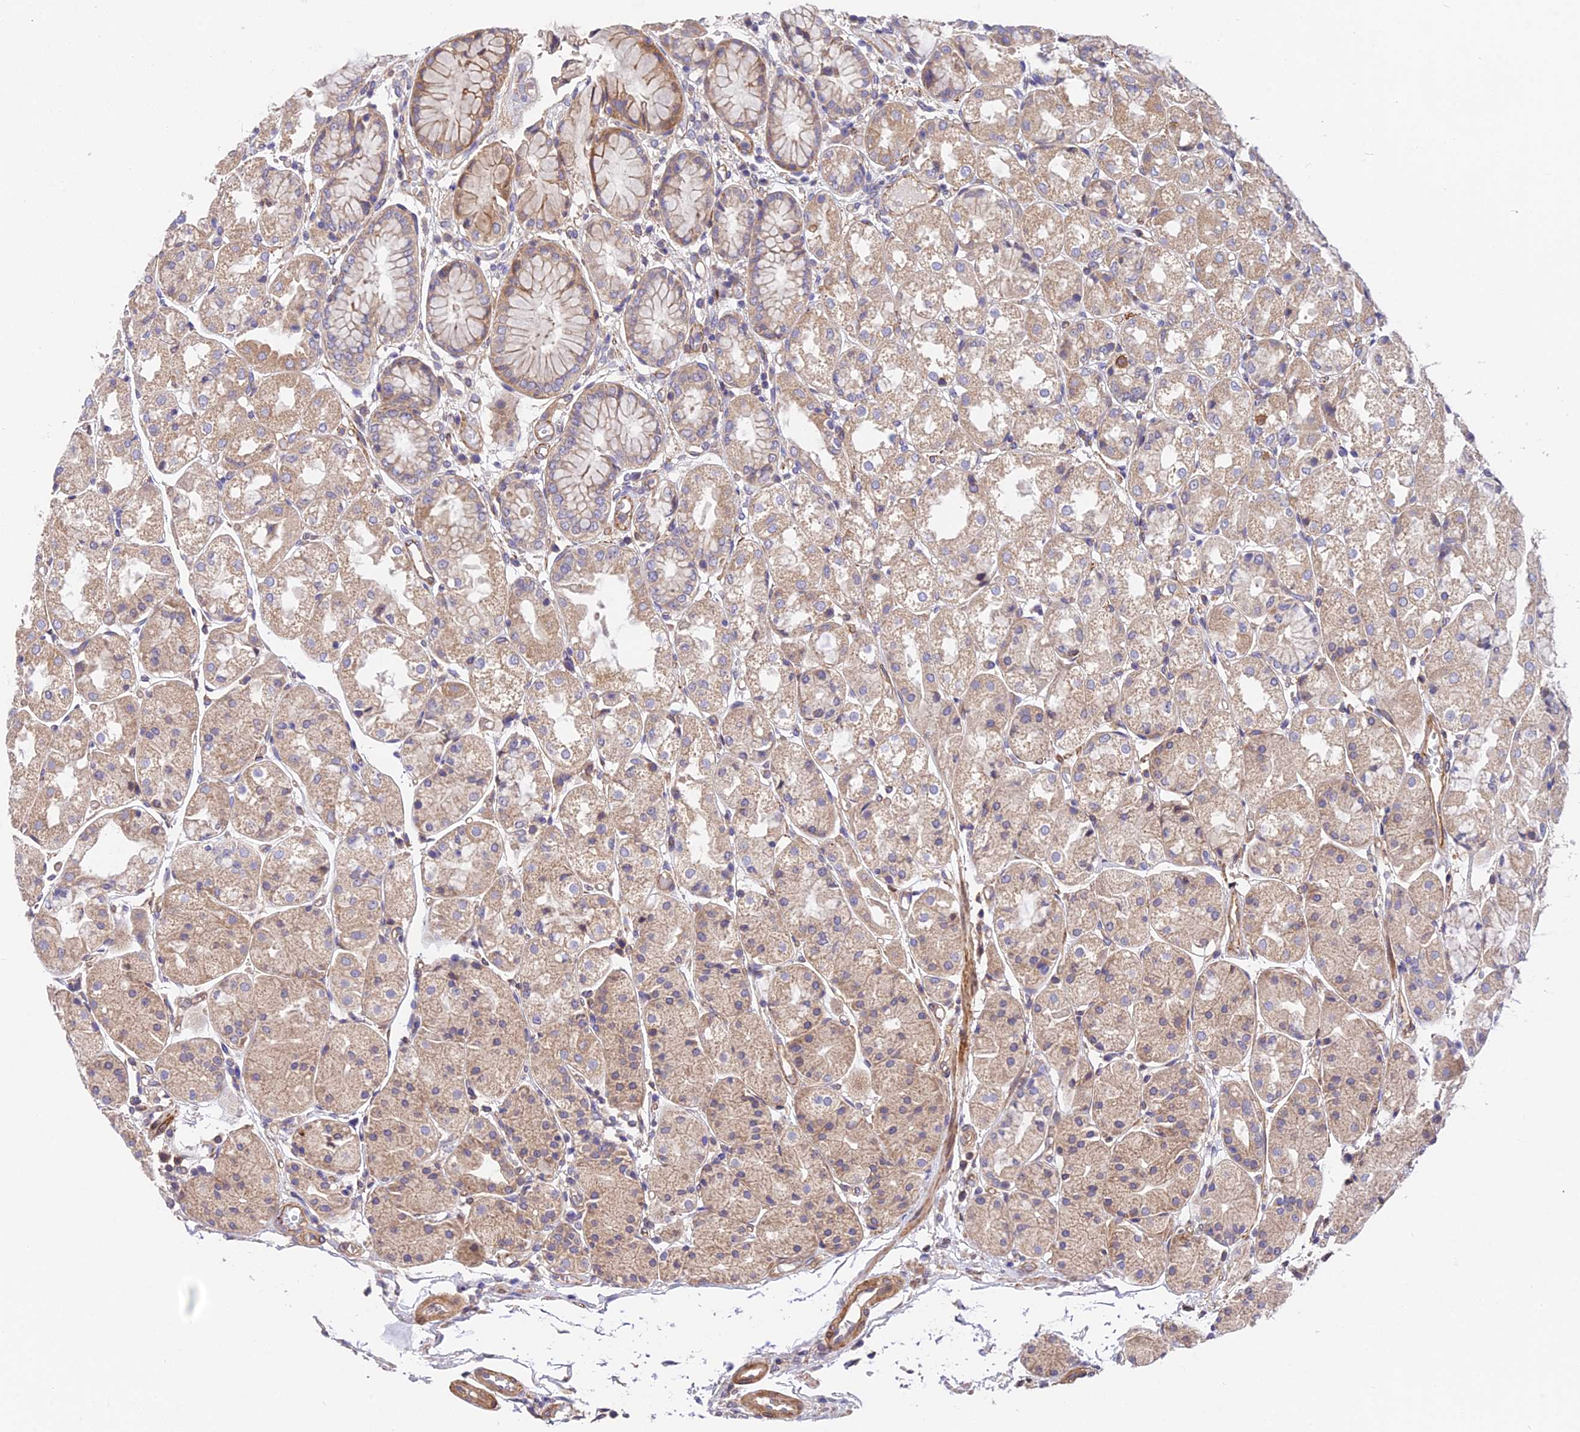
{"staining": {"intensity": "moderate", "quantity": ">75%", "location": "cytoplasmic/membranous"}, "tissue": "stomach", "cell_type": "Glandular cells", "image_type": "normal", "snomed": [{"axis": "morphology", "description": "Normal tissue, NOS"}, {"axis": "topography", "description": "Stomach, upper"}], "caption": "Glandular cells demonstrate medium levels of moderate cytoplasmic/membranous staining in about >75% of cells in normal stomach.", "gene": "TRIM43B", "patient": {"sex": "male", "age": 72}}